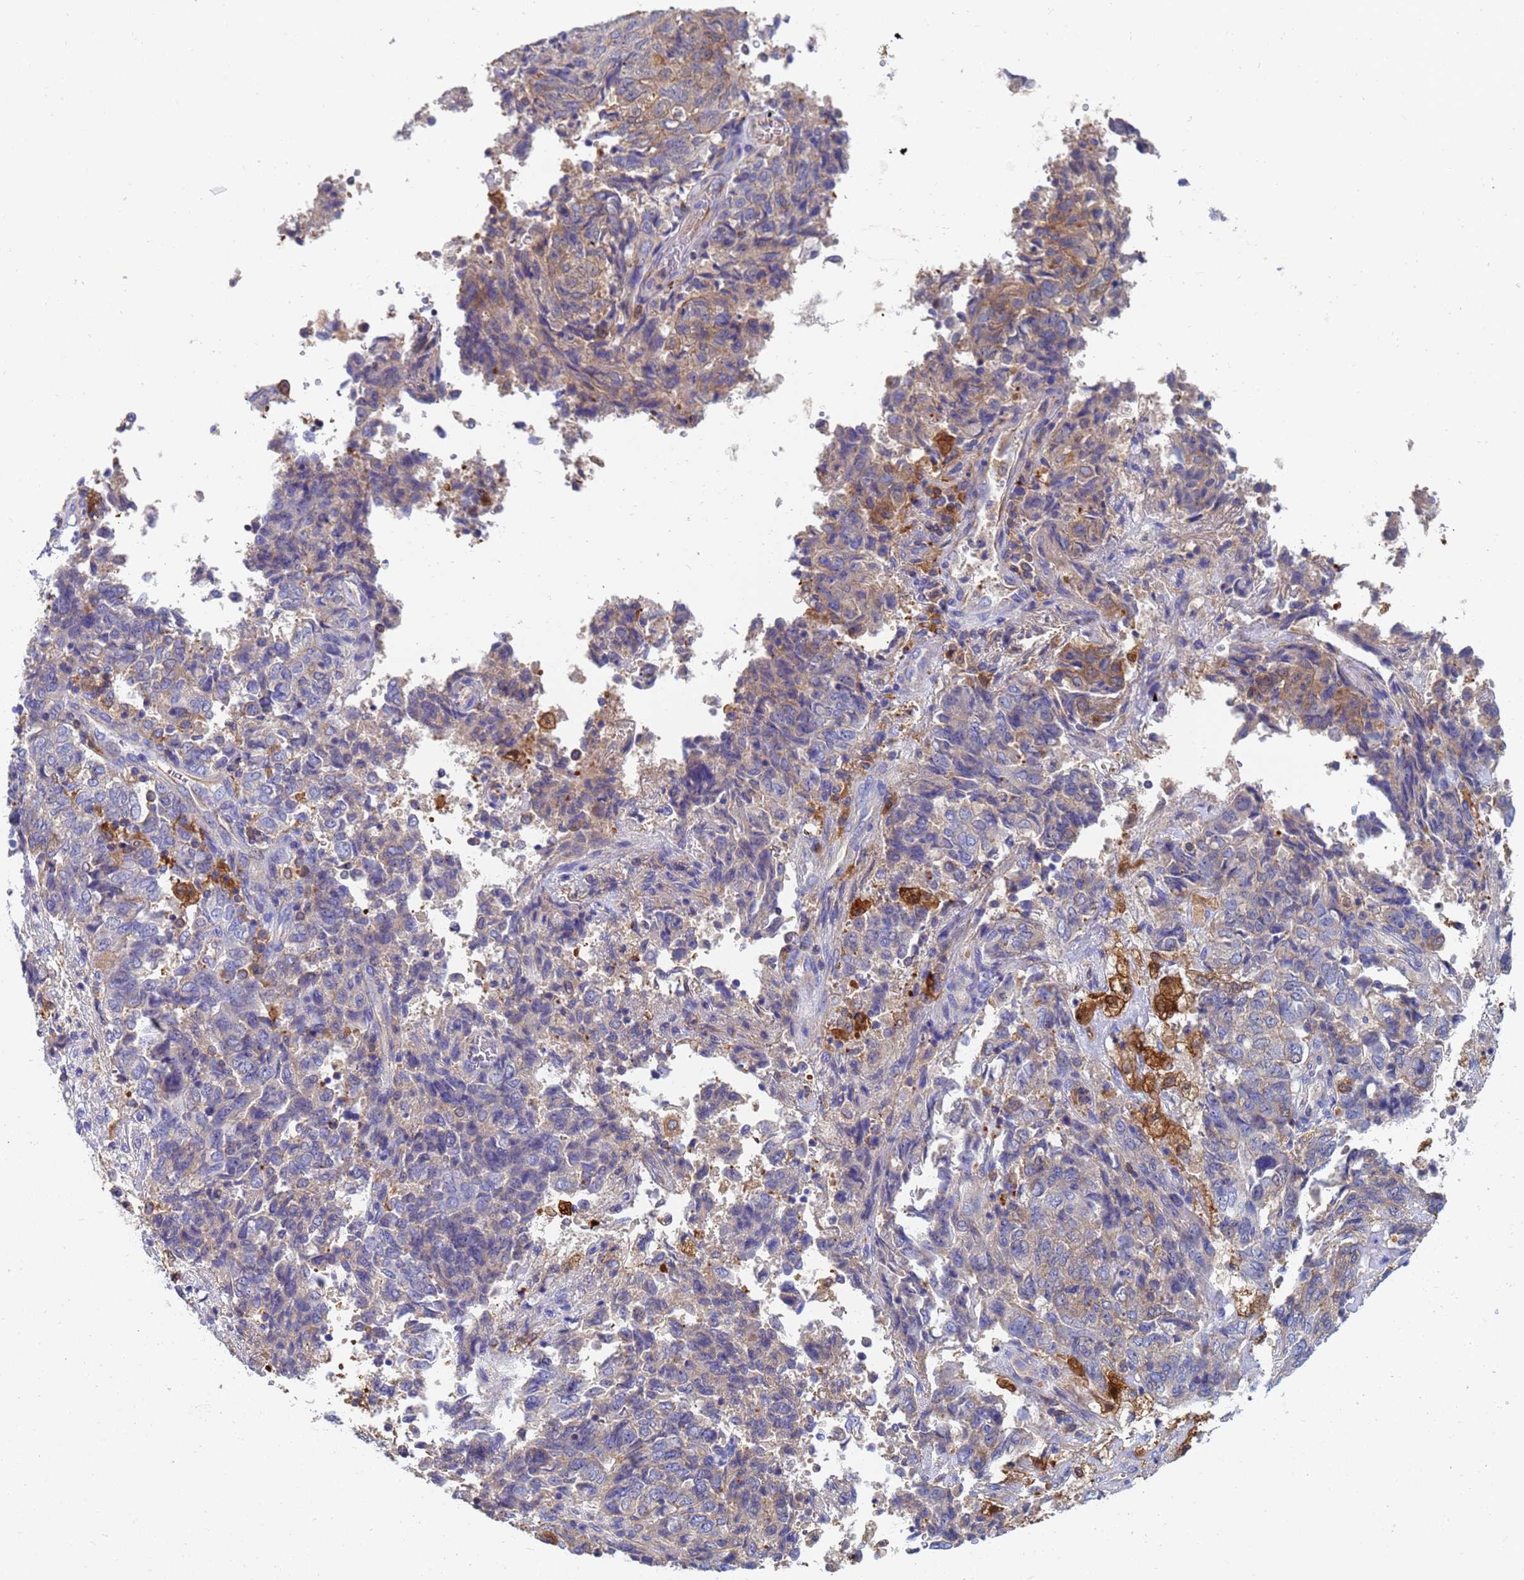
{"staining": {"intensity": "moderate", "quantity": "<25%", "location": "cytoplasmic/membranous"}, "tissue": "endometrial cancer", "cell_type": "Tumor cells", "image_type": "cancer", "snomed": [{"axis": "morphology", "description": "Adenocarcinoma, NOS"}, {"axis": "topography", "description": "Endometrium"}], "caption": "Immunohistochemistry of human endometrial adenocarcinoma reveals low levels of moderate cytoplasmic/membranous positivity in about <25% of tumor cells. The protein is stained brown, and the nuclei are stained in blue (DAB (3,3'-diaminobenzidine) IHC with brightfield microscopy, high magnification).", "gene": "GCHFR", "patient": {"sex": "female", "age": 80}}